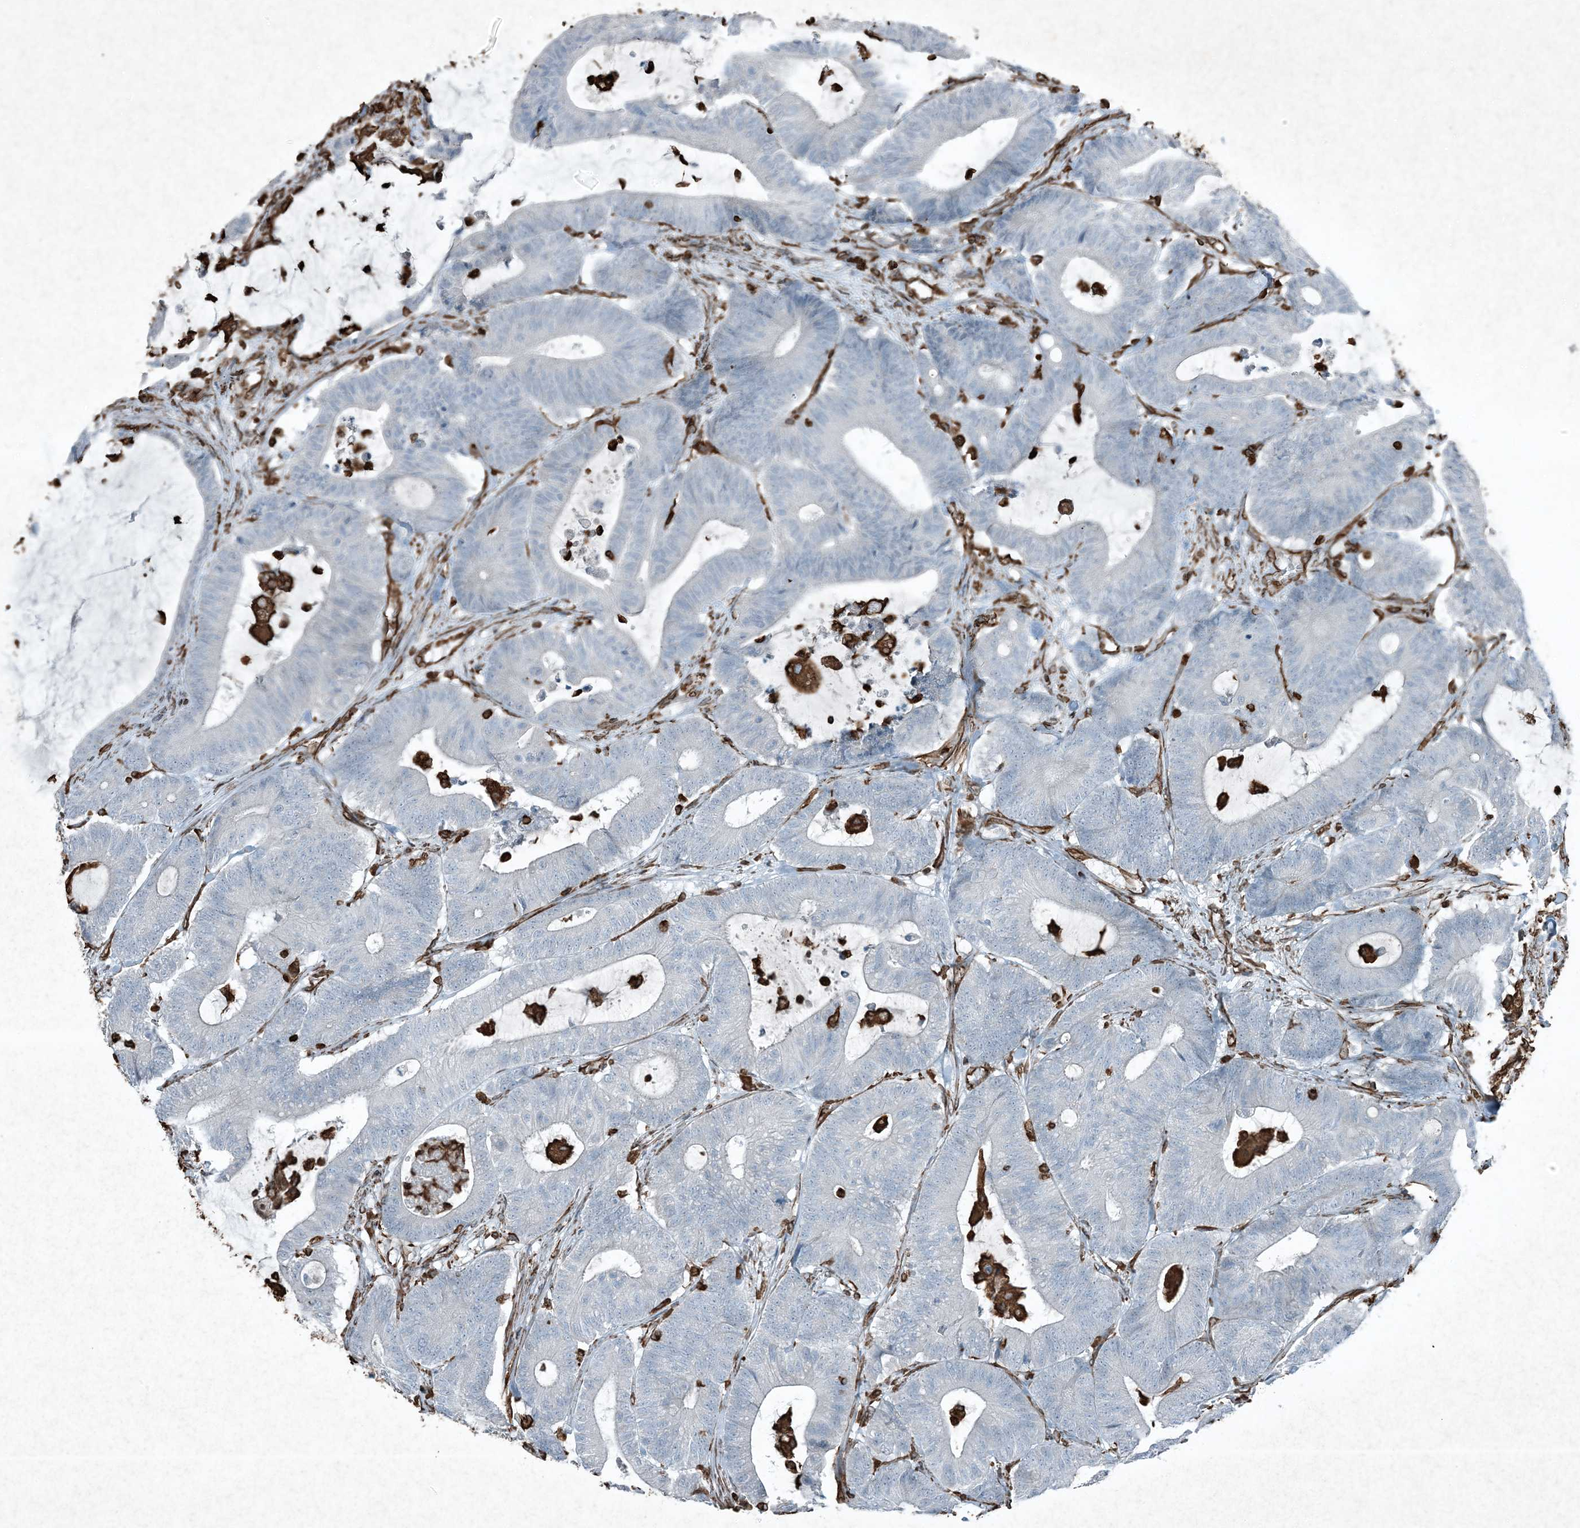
{"staining": {"intensity": "negative", "quantity": "none", "location": "none"}, "tissue": "colorectal cancer", "cell_type": "Tumor cells", "image_type": "cancer", "snomed": [{"axis": "morphology", "description": "Adenocarcinoma, NOS"}, {"axis": "topography", "description": "Colon"}], "caption": "Protein analysis of adenocarcinoma (colorectal) exhibits no significant expression in tumor cells.", "gene": "RYK", "patient": {"sex": "female", "age": 84}}